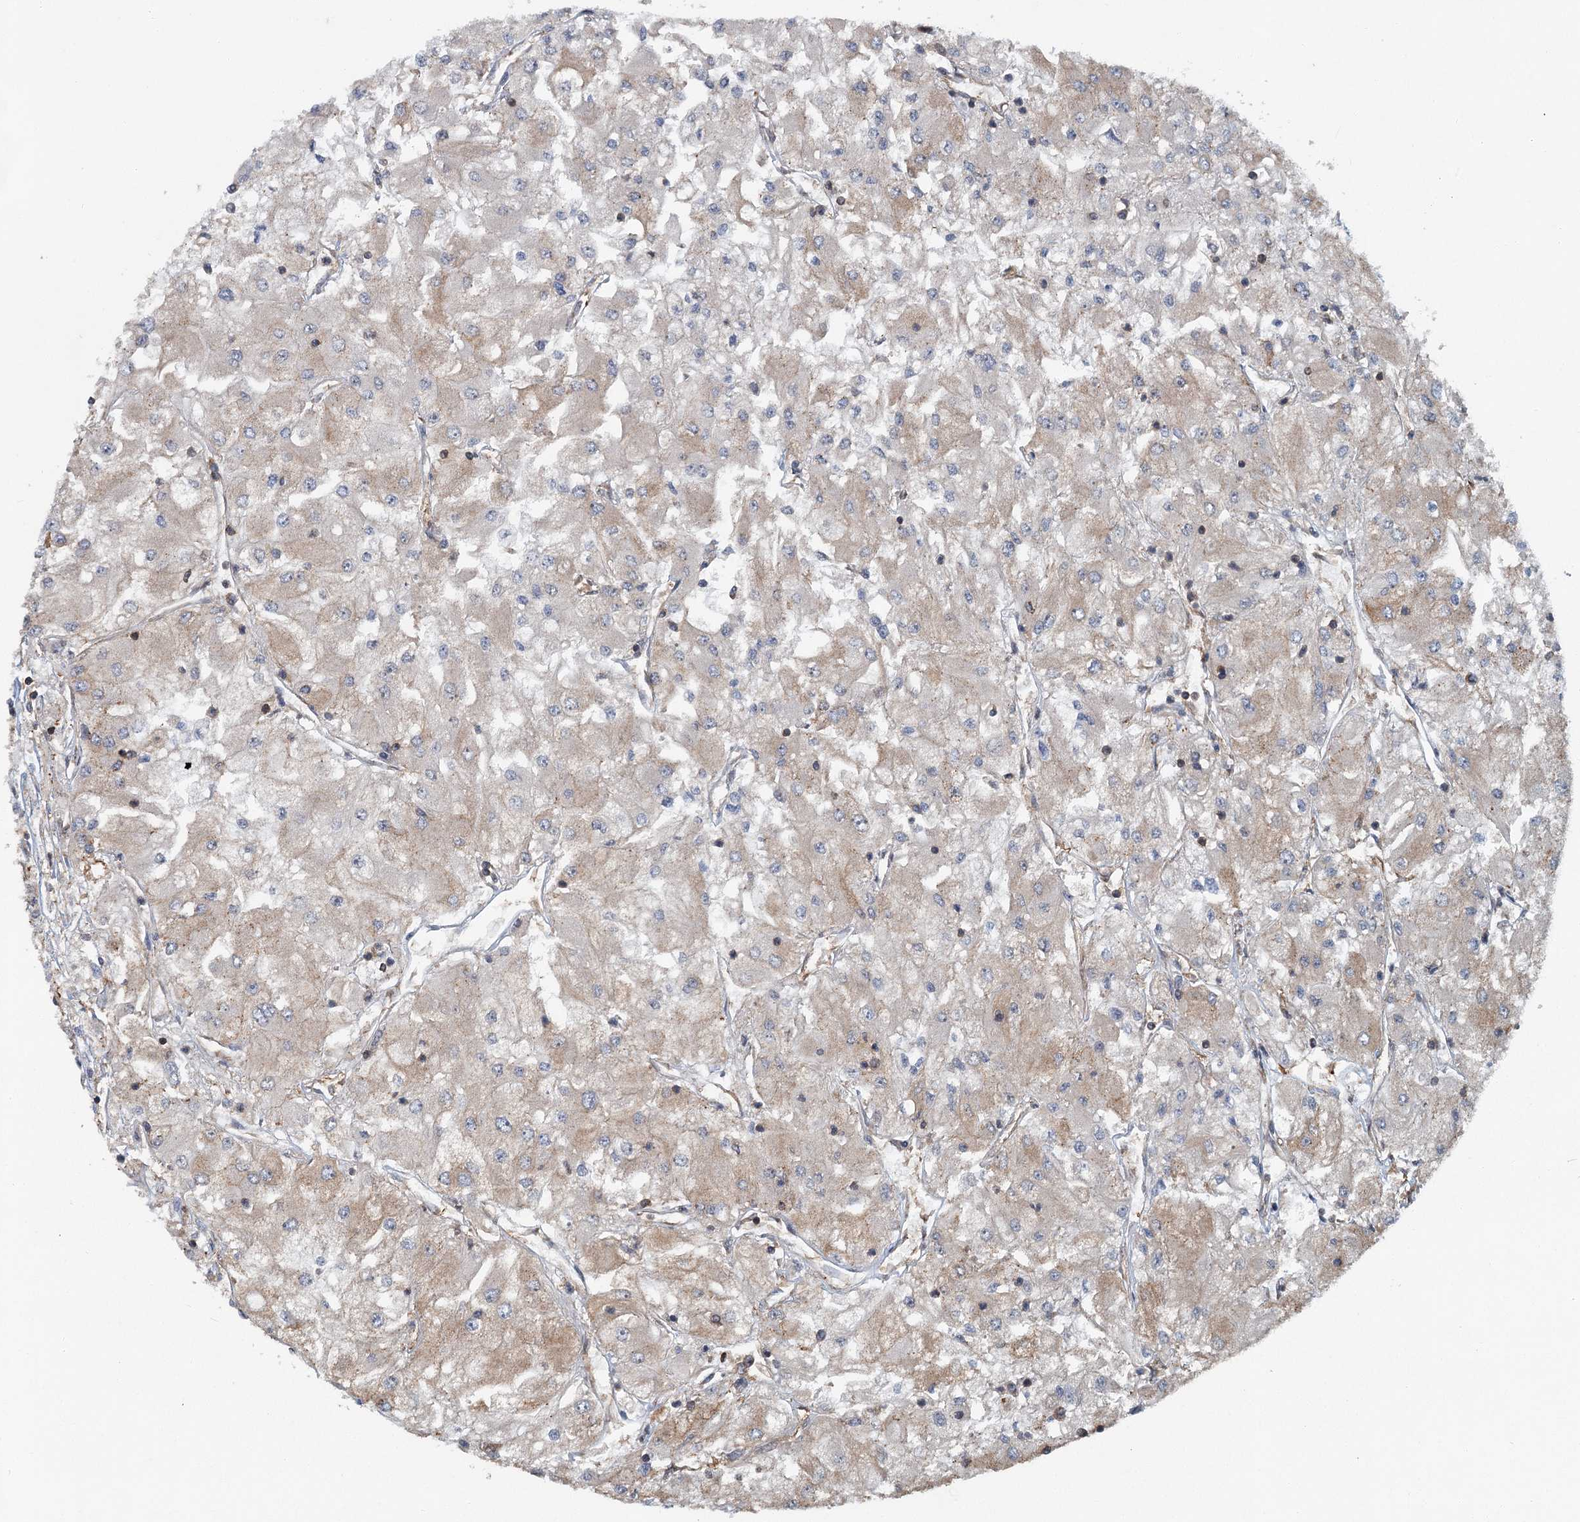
{"staining": {"intensity": "weak", "quantity": "25%-75%", "location": "cytoplasmic/membranous"}, "tissue": "renal cancer", "cell_type": "Tumor cells", "image_type": "cancer", "snomed": [{"axis": "morphology", "description": "Adenocarcinoma, NOS"}, {"axis": "topography", "description": "Kidney"}], "caption": "Protein analysis of renal adenocarcinoma tissue demonstrates weak cytoplasmic/membranous positivity in approximately 25%-75% of tumor cells.", "gene": "ZNF527", "patient": {"sex": "male", "age": 80}}